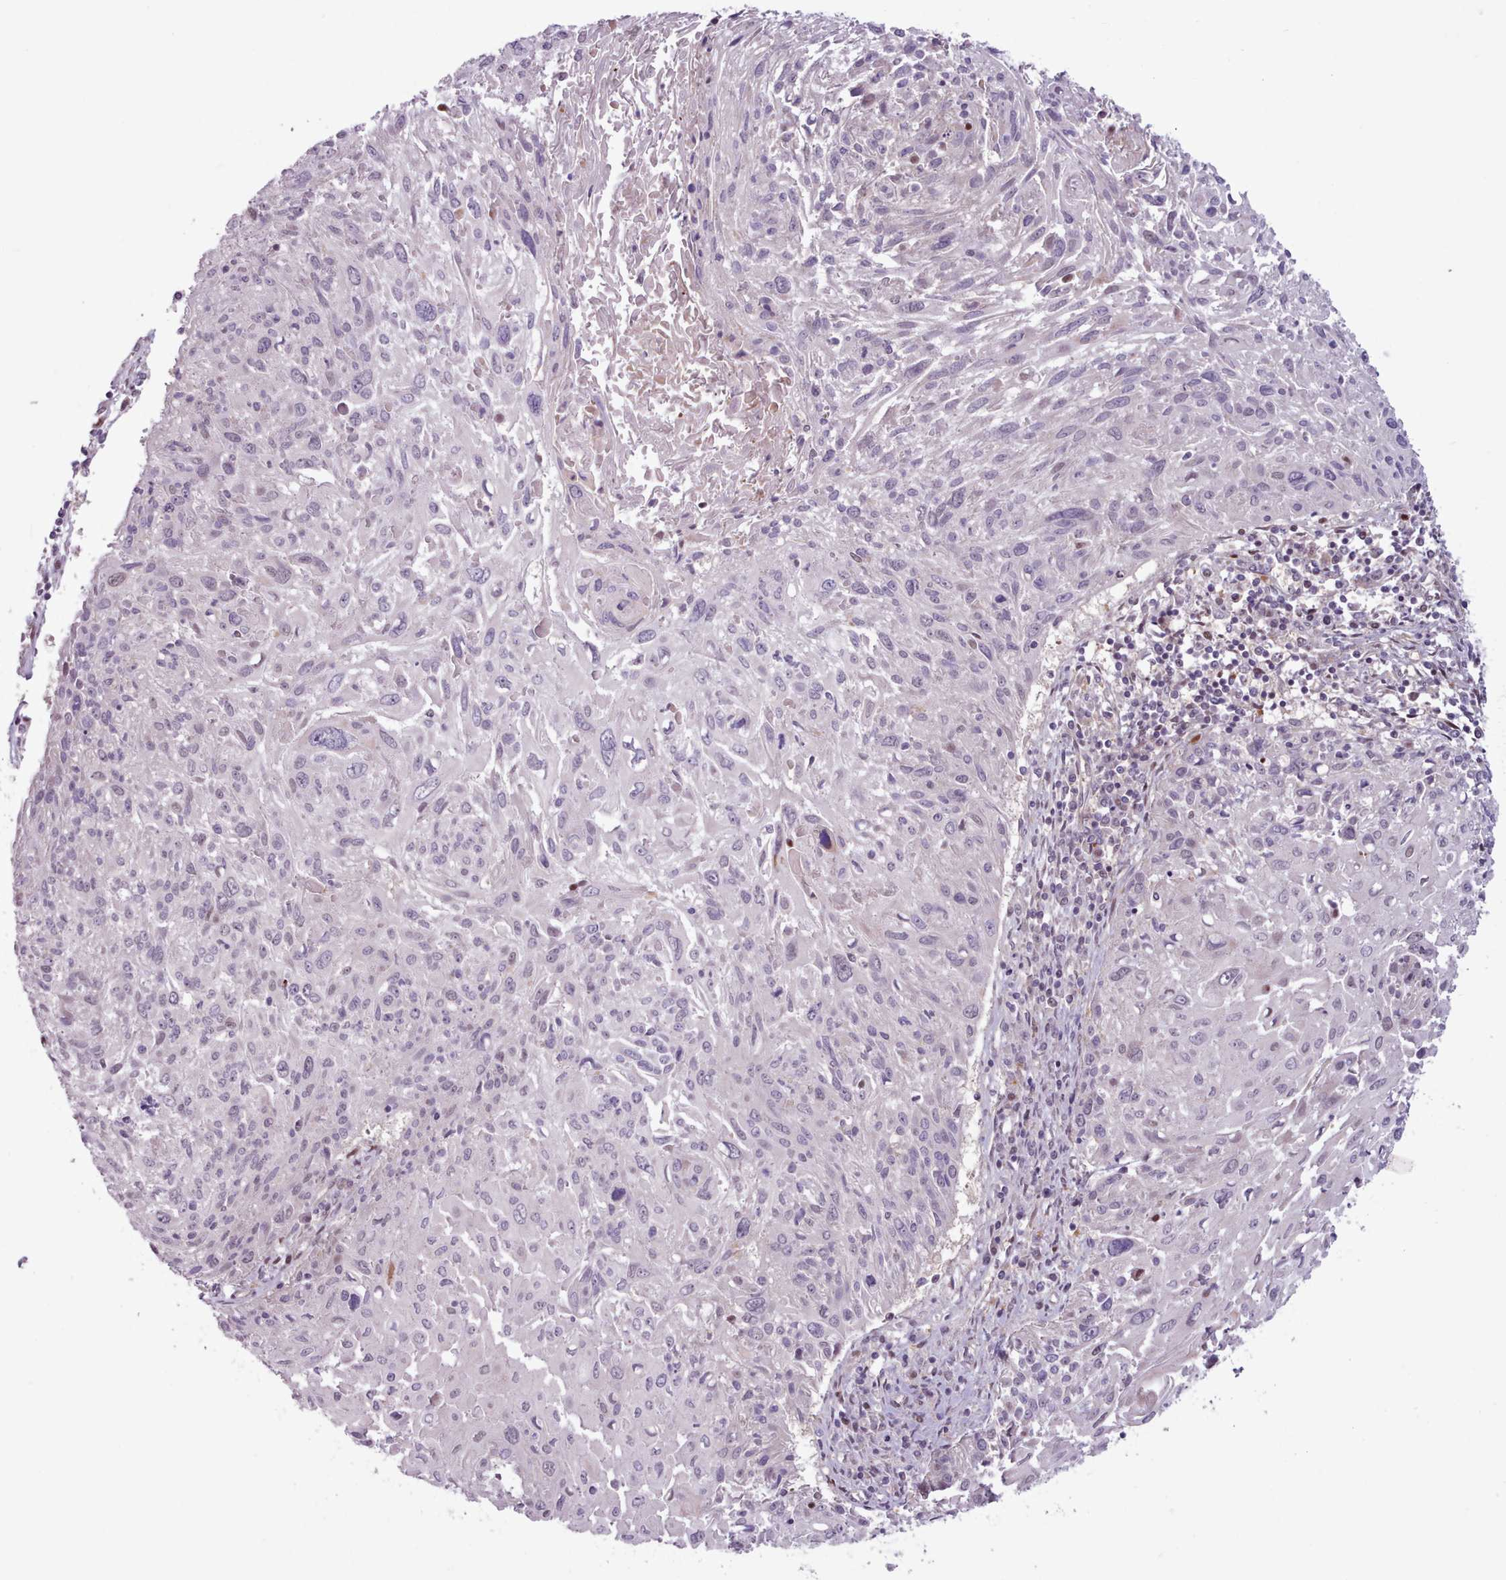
{"staining": {"intensity": "negative", "quantity": "none", "location": "none"}, "tissue": "cervical cancer", "cell_type": "Tumor cells", "image_type": "cancer", "snomed": [{"axis": "morphology", "description": "Squamous cell carcinoma, NOS"}, {"axis": "topography", "description": "Cervix"}], "caption": "This image is of cervical squamous cell carcinoma stained with immunohistochemistry (IHC) to label a protein in brown with the nuclei are counter-stained blue. There is no expression in tumor cells. Nuclei are stained in blue.", "gene": "KBTBD7", "patient": {"sex": "female", "age": 51}}